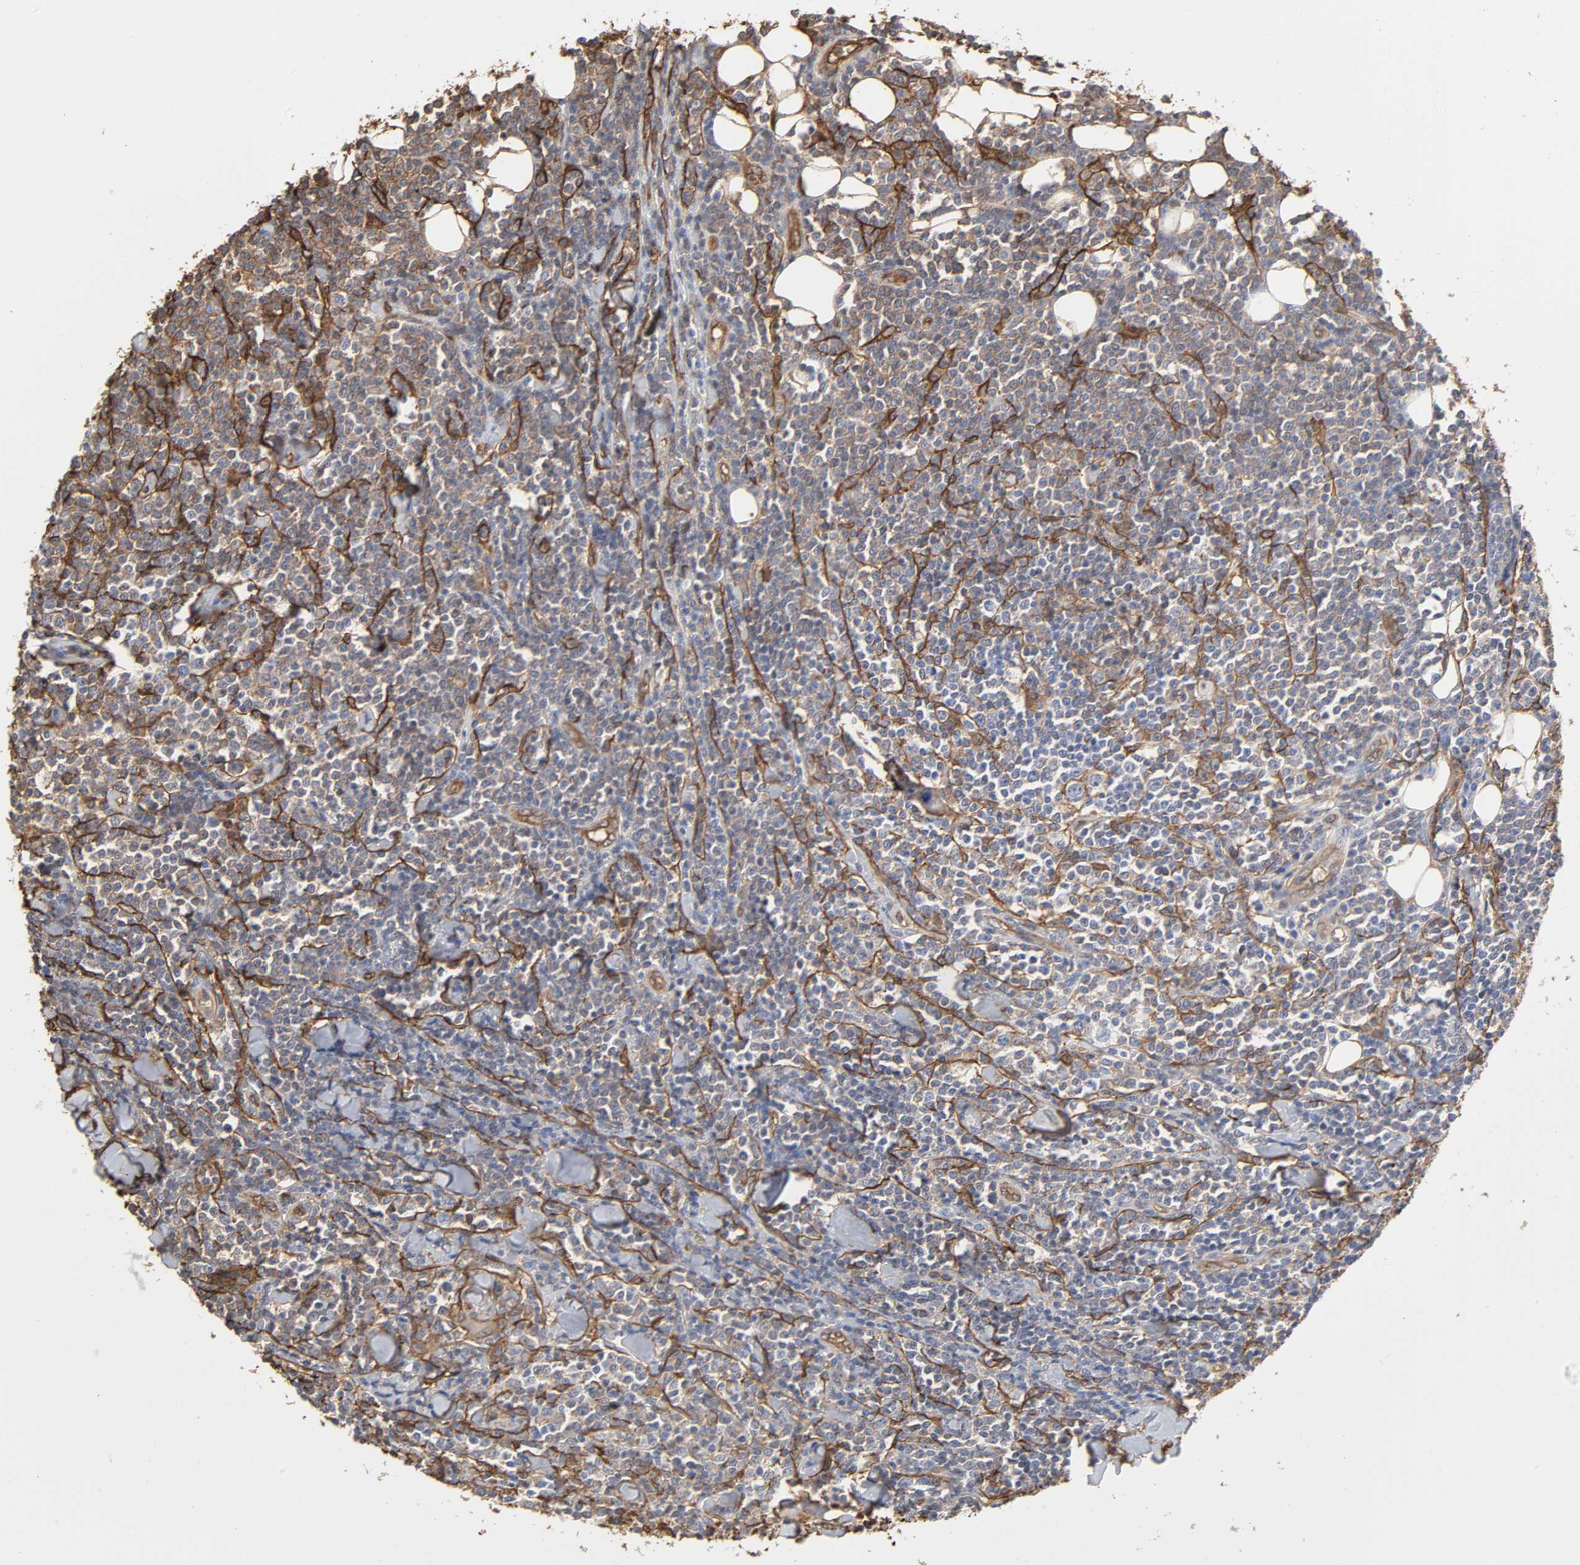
{"staining": {"intensity": "weak", "quantity": "<25%", "location": "cytoplasmic/membranous"}, "tissue": "lymphoma", "cell_type": "Tumor cells", "image_type": "cancer", "snomed": [{"axis": "morphology", "description": "Malignant lymphoma, non-Hodgkin's type, Low grade"}, {"axis": "topography", "description": "Soft tissue"}], "caption": "The IHC micrograph has no significant expression in tumor cells of malignant lymphoma, non-Hodgkin's type (low-grade) tissue. (DAB IHC, high magnification).", "gene": "ANXA2", "patient": {"sex": "male", "age": 92}}